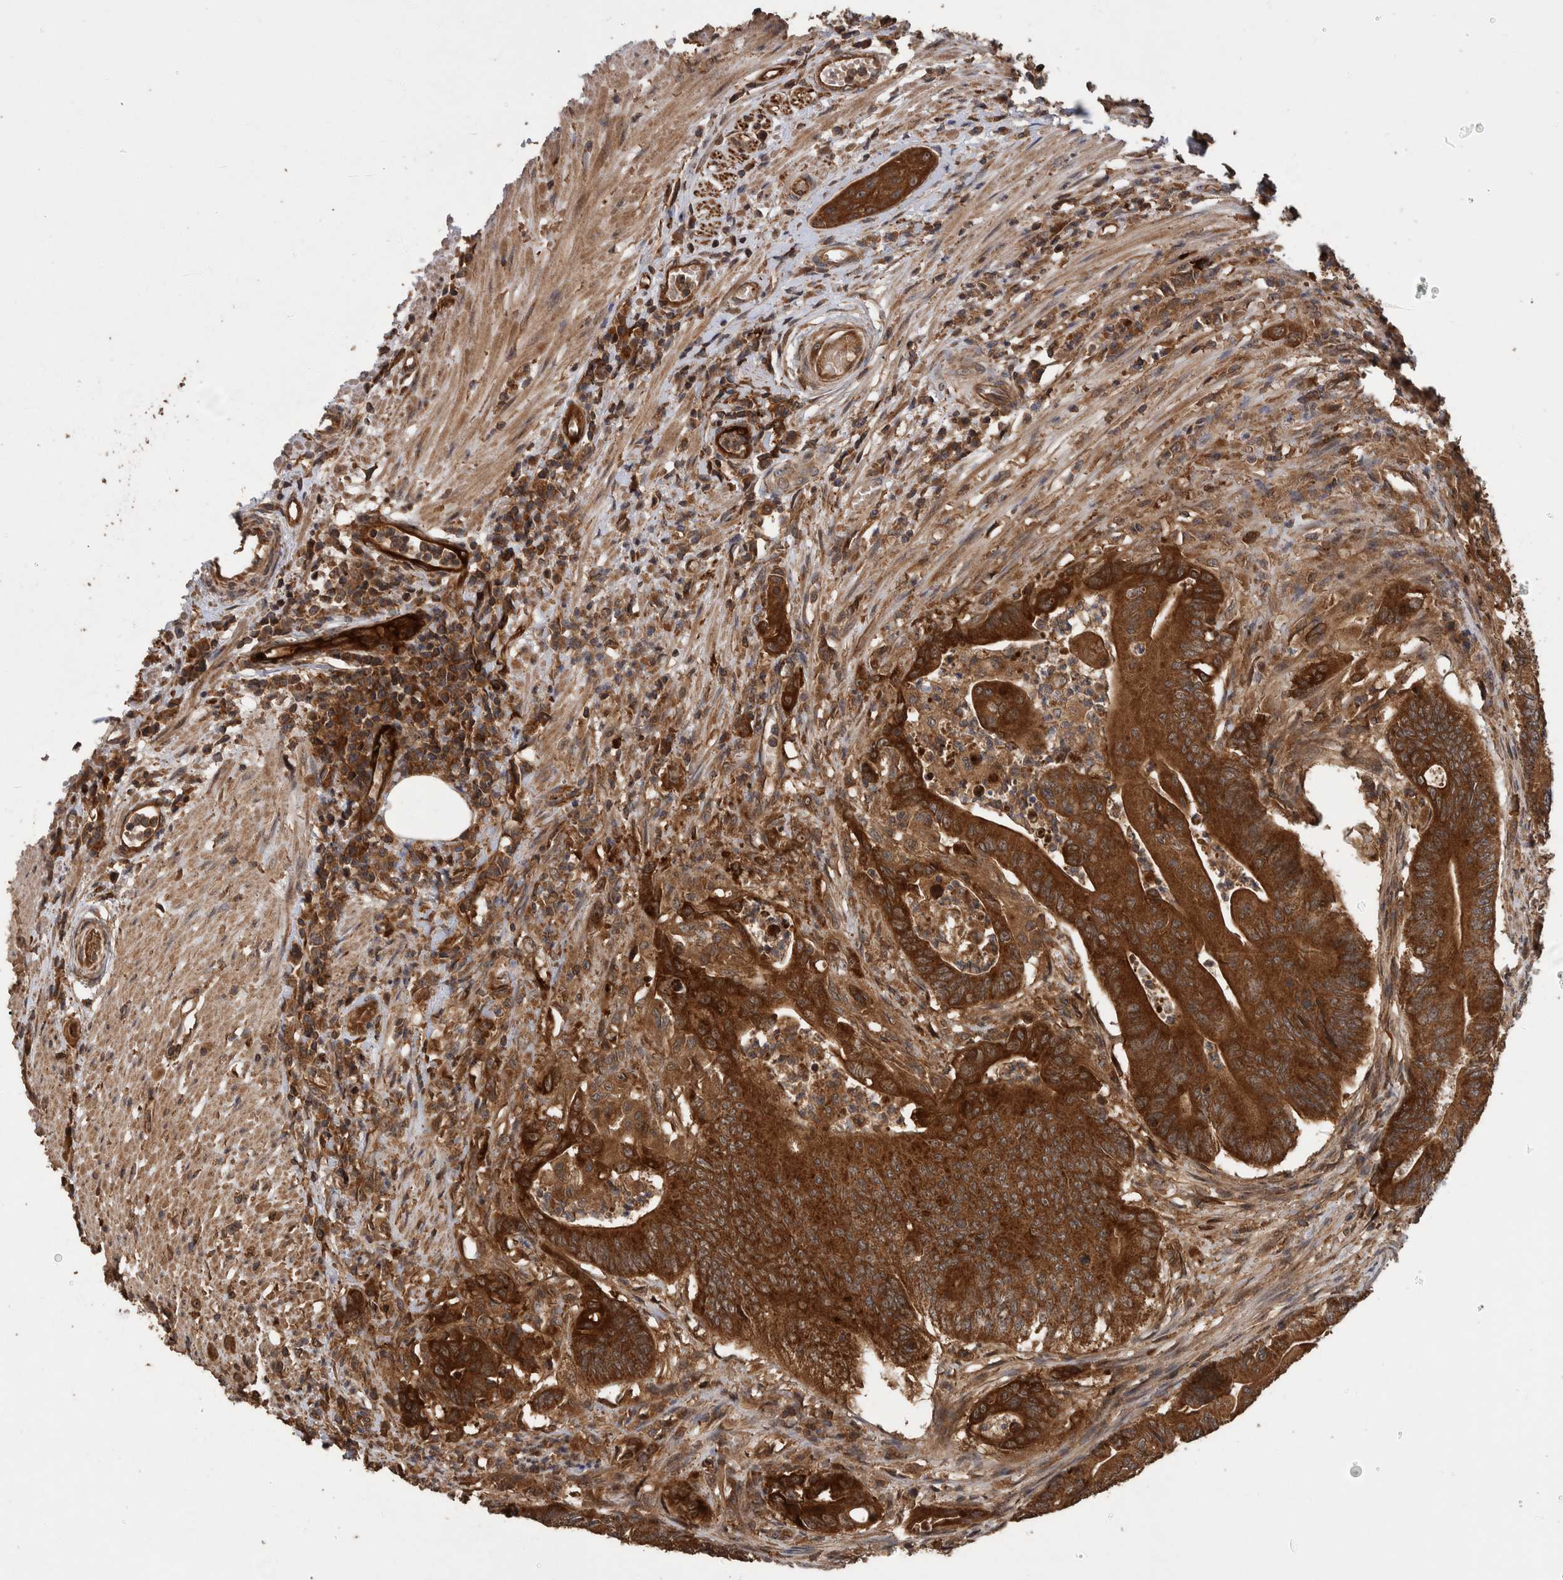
{"staining": {"intensity": "strong", "quantity": ">75%", "location": "cytoplasmic/membranous"}, "tissue": "colorectal cancer", "cell_type": "Tumor cells", "image_type": "cancer", "snomed": [{"axis": "morphology", "description": "Adenoma, NOS"}, {"axis": "morphology", "description": "Adenocarcinoma, NOS"}, {"axis": "topography", "description": "Colon"}], "caption": "Adenoma (colorectal) stained with a brown dye reveals strong cytoplasmic/membranous positive expression in about >75% of tumor cells.", "gene": "TRIM16", "patient": {"sex": "male", "age": 79}}